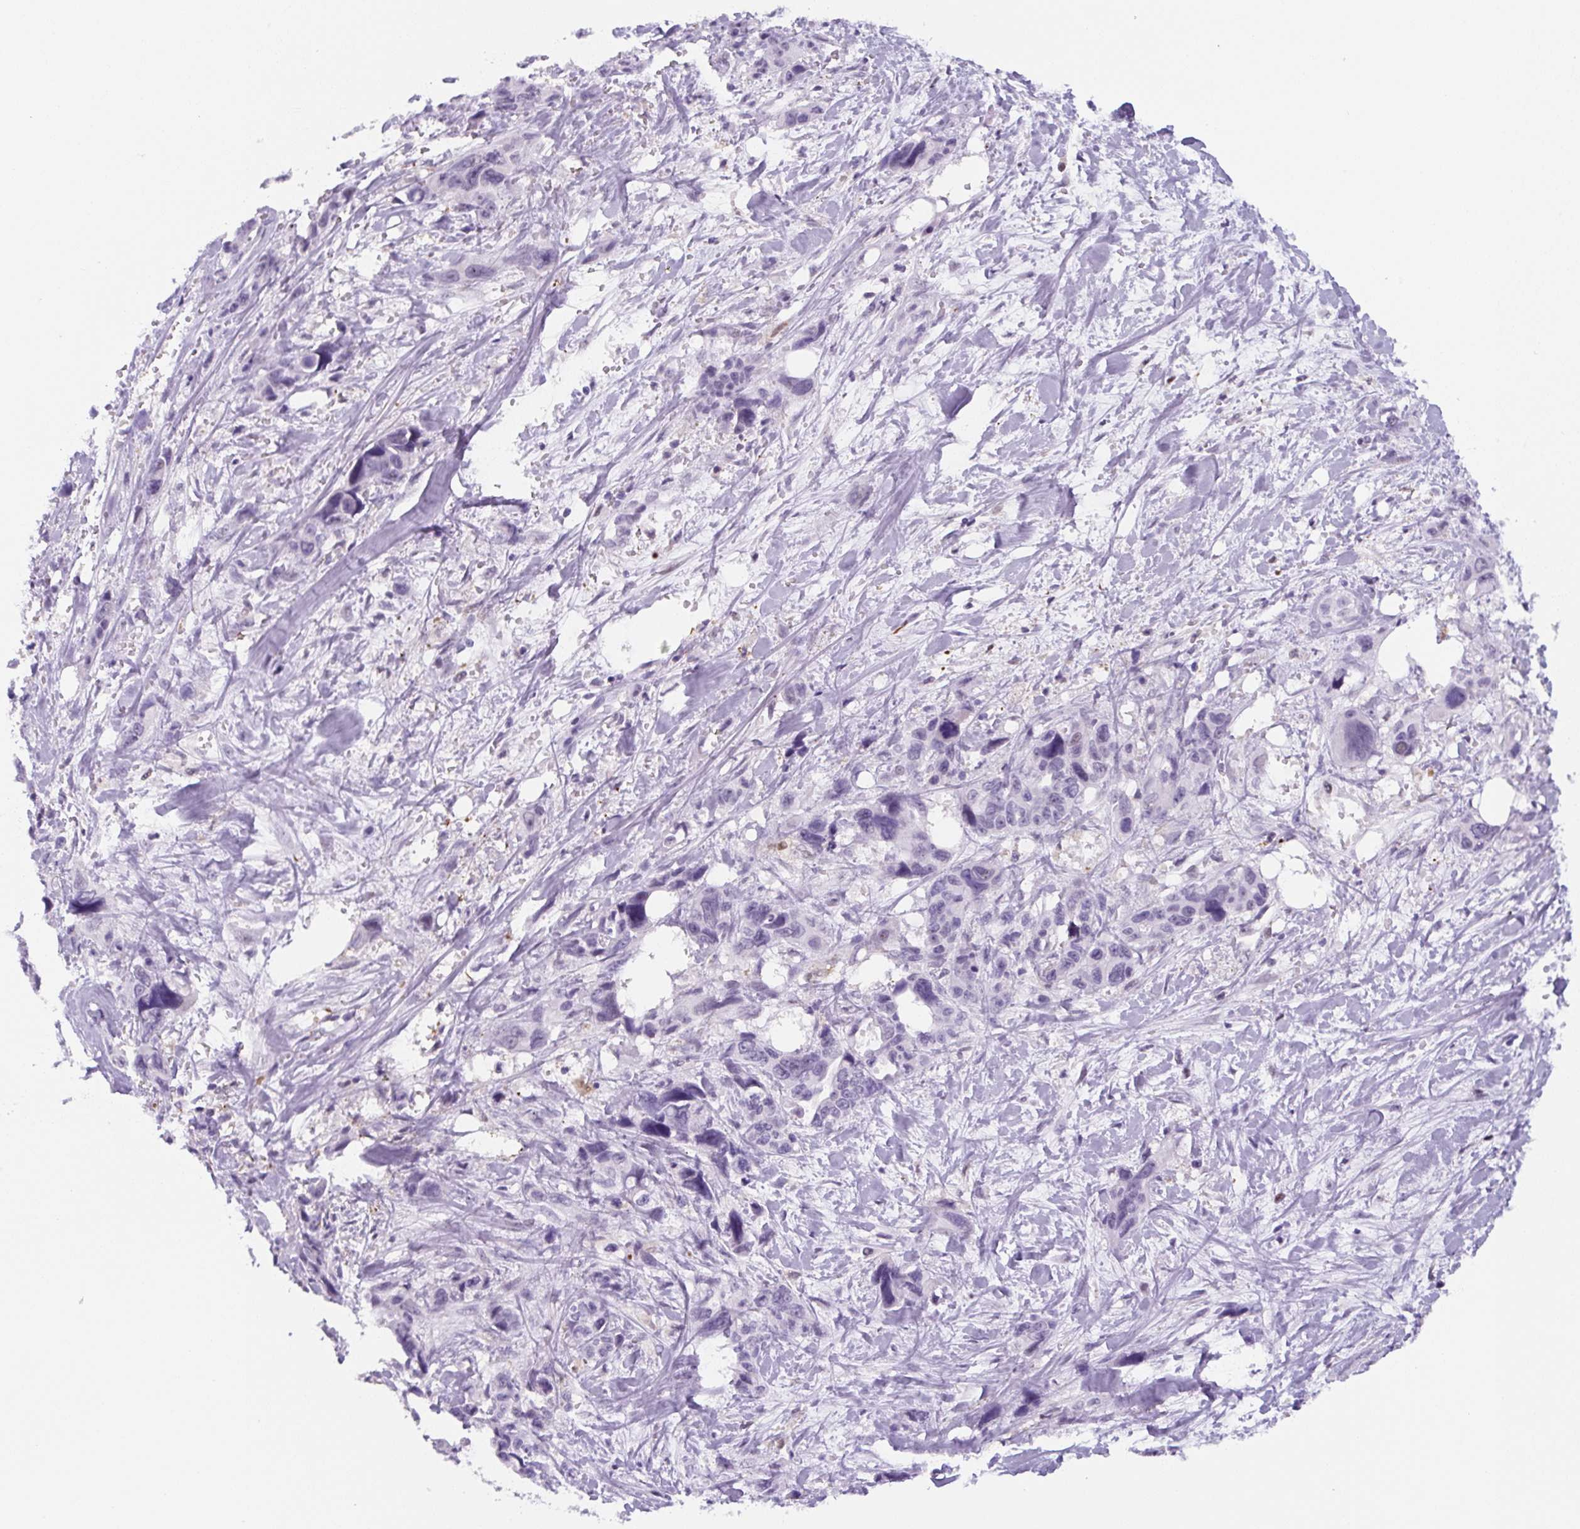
{"staining": {"intensity": "negative", "quantity": "none", "location": "none"}, "tissue": "pancreatic cancer", "cell_type": "Tumor cells", "image_type": "cancer", "snomed": [{"axis": "morphology", "description": "Adenocarcinoma, NOS"}, {"axis": "topography", "description": "Pancreas"}], "caption": "This photomicrograph is of pancreatic cancer stained with IHC to label a protein in brown with the nuclei are counter-stained blue. There is no staining in tumor cells.", "gene": "TNFRSF8", "patient": {"sex": "male", "age": 46}}